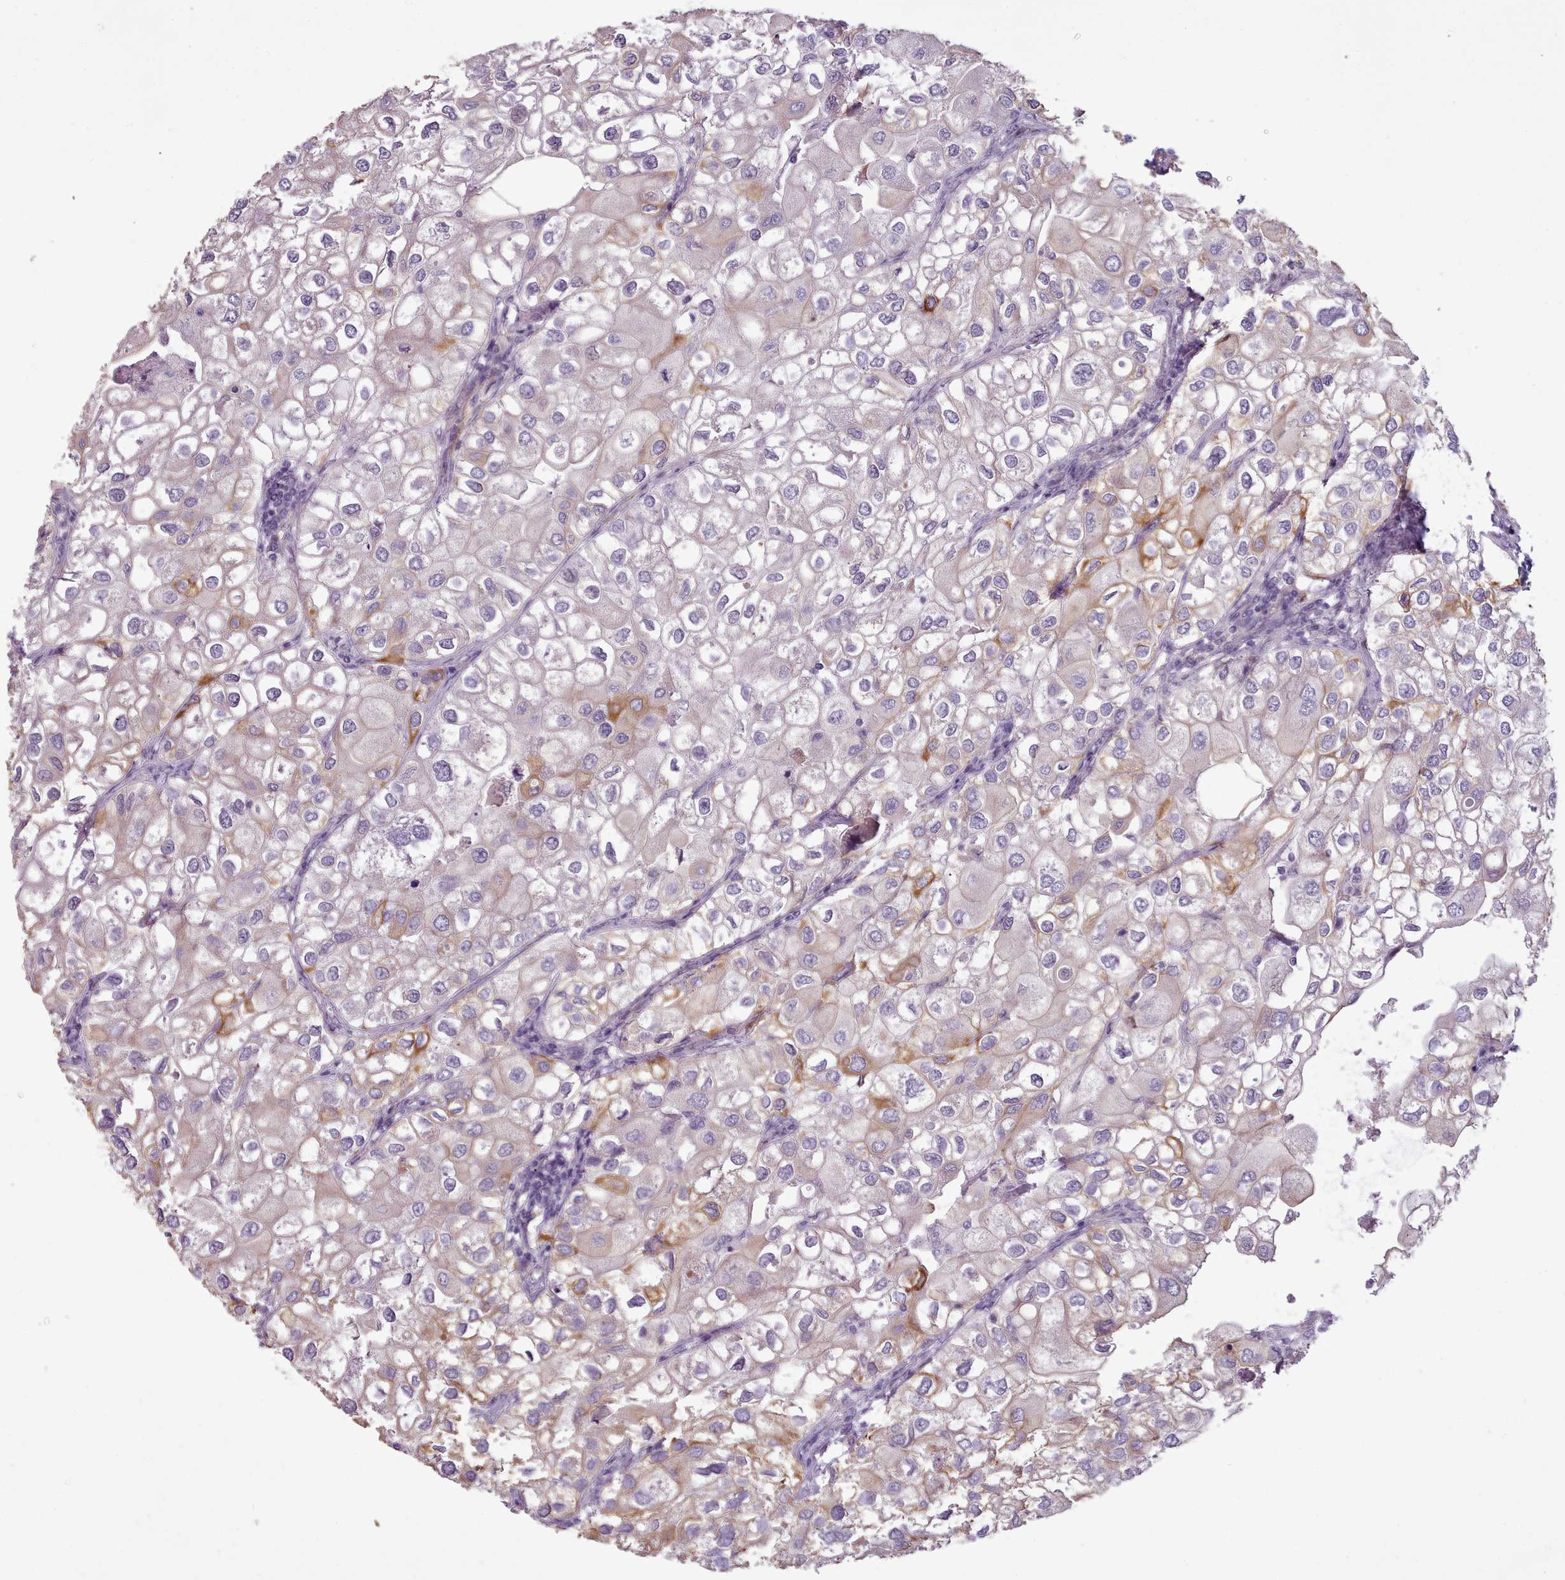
{"staining": {"intensity": "moderate", "quantity": "<25%", "location": "cytoplasmic/membranous"}, "tissue": "urothelial cancer", "cell_type": "Tumor cells", "image_type": "cancer", "snomed": [{"axis": "morphology", "description": "Urothelial carcinoma, High grade"}, {"axis": "topography", "description": "Urinary bladder"}], "caption": "High-grade urothelial carcinoma was stained to show a protein in brown. There is low levels of moderate cytoplasmic/membranous expression in approximately <25% of tumor cells.", "gene": "PLD4", "patient": {"sex": "male", "age": 64}}